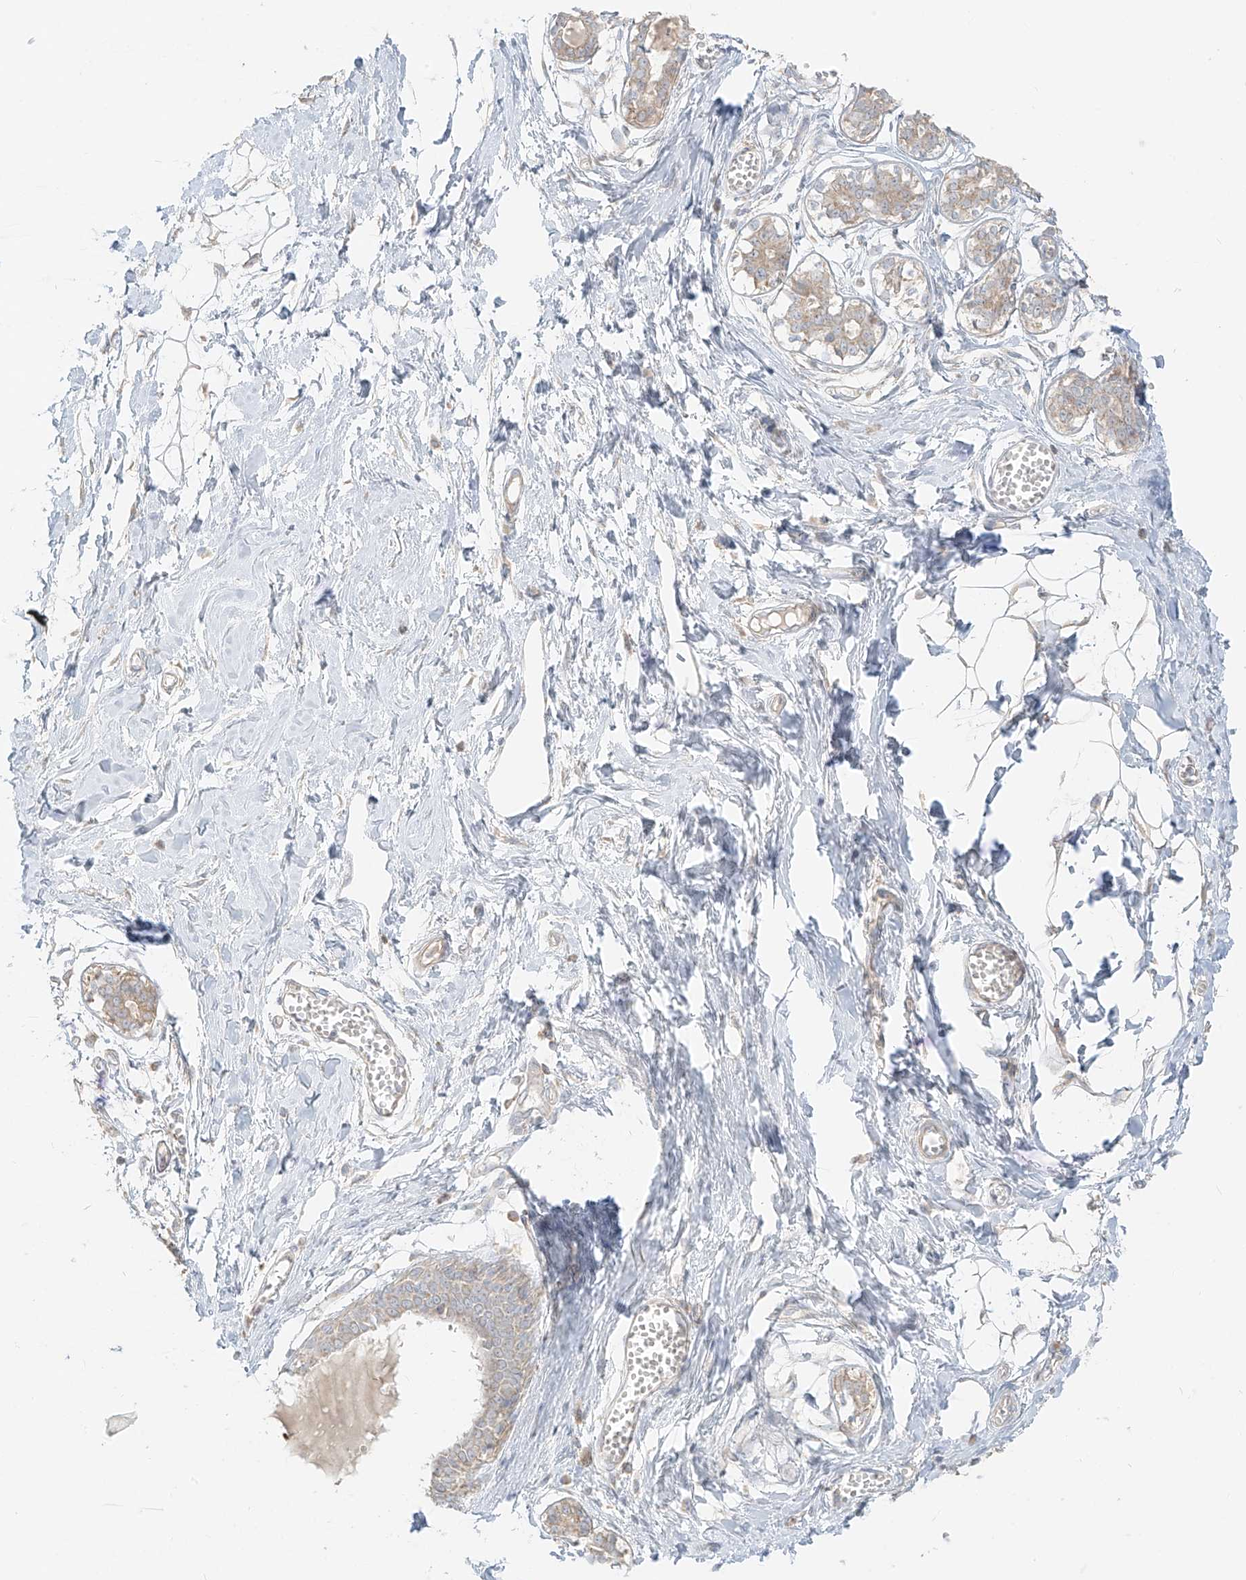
{"staining": {"intensity": "negative", "quantity": "none", "location": "none"}, "tissue": "breast", "cell_type": "Adipocytes", "image_type": "normal", "snomed": [{"axis": "morphology", "description": "Normal tissue, NOS"}, {"axis": "topography", "description": "Breast"}], "caption": "This micrograph is of normal breast stained with immunohistochemistry to label a protein in brown with the nuclei are counter-stained blue. There is no positivity in adipocytes.", "gene": "ZIM3", "patient": {"sex": "female", "age": 27}}